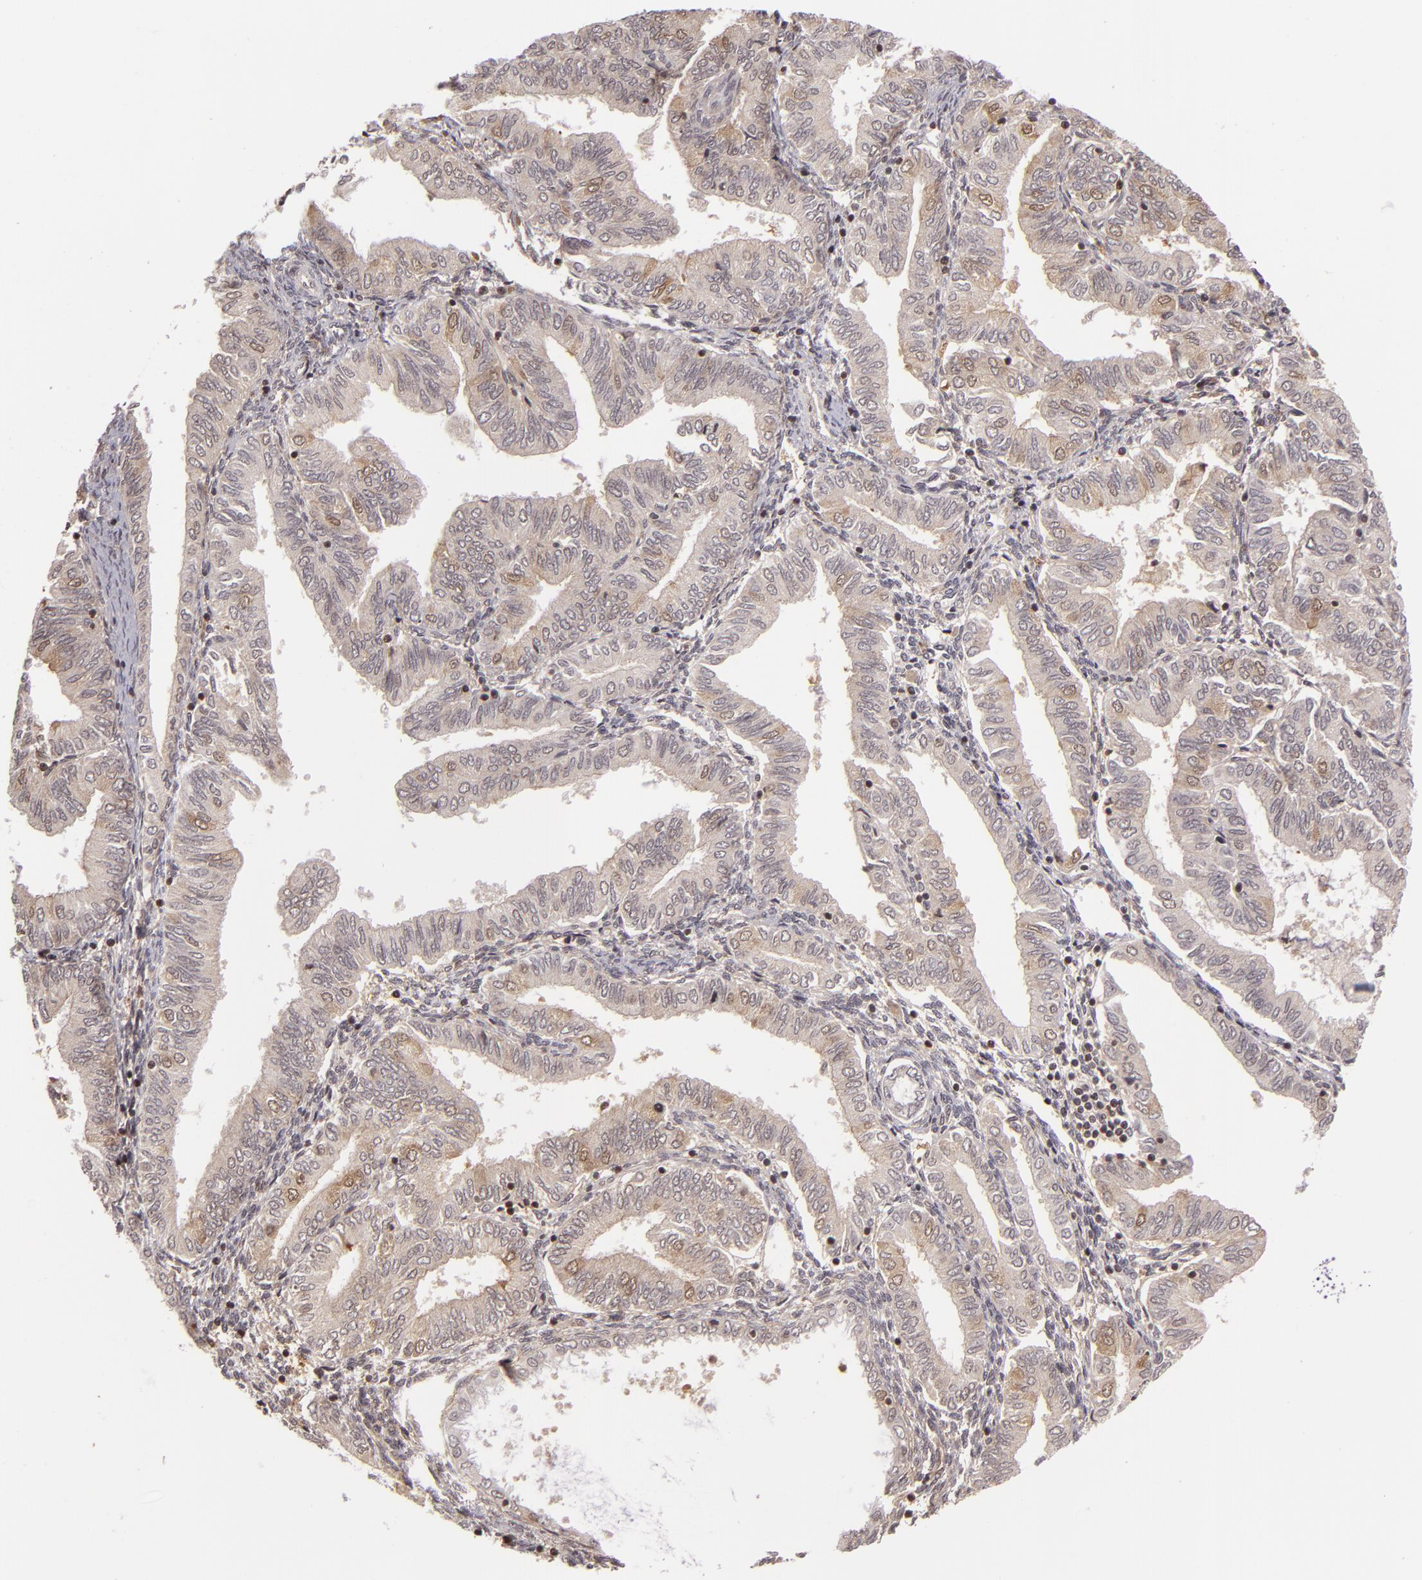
{"staining": {"intensity": "moderate", "quantity": ">75%", "location": "cytoplasmic/membranous"}, "tissue": "endometrial cancer", "cell_type": "Tumor cells", "image_type": "cancer", "snomed": [{"axis": "morphology", "description": "Adenocarcinoma, NOS"}, {"axis": "topography", "description": "Endometrium"}], "caption": "Protein staining demonstrates moderate cytoplasmic/membranous expression in approximately >75% of tumor cells in adenocarcinoma (endometrial). (DAB IHC, brown staining for protein, blue staining for nuclei).", "gene": "ZBTB33", "patient": {"sex": "female", "age": 51}}